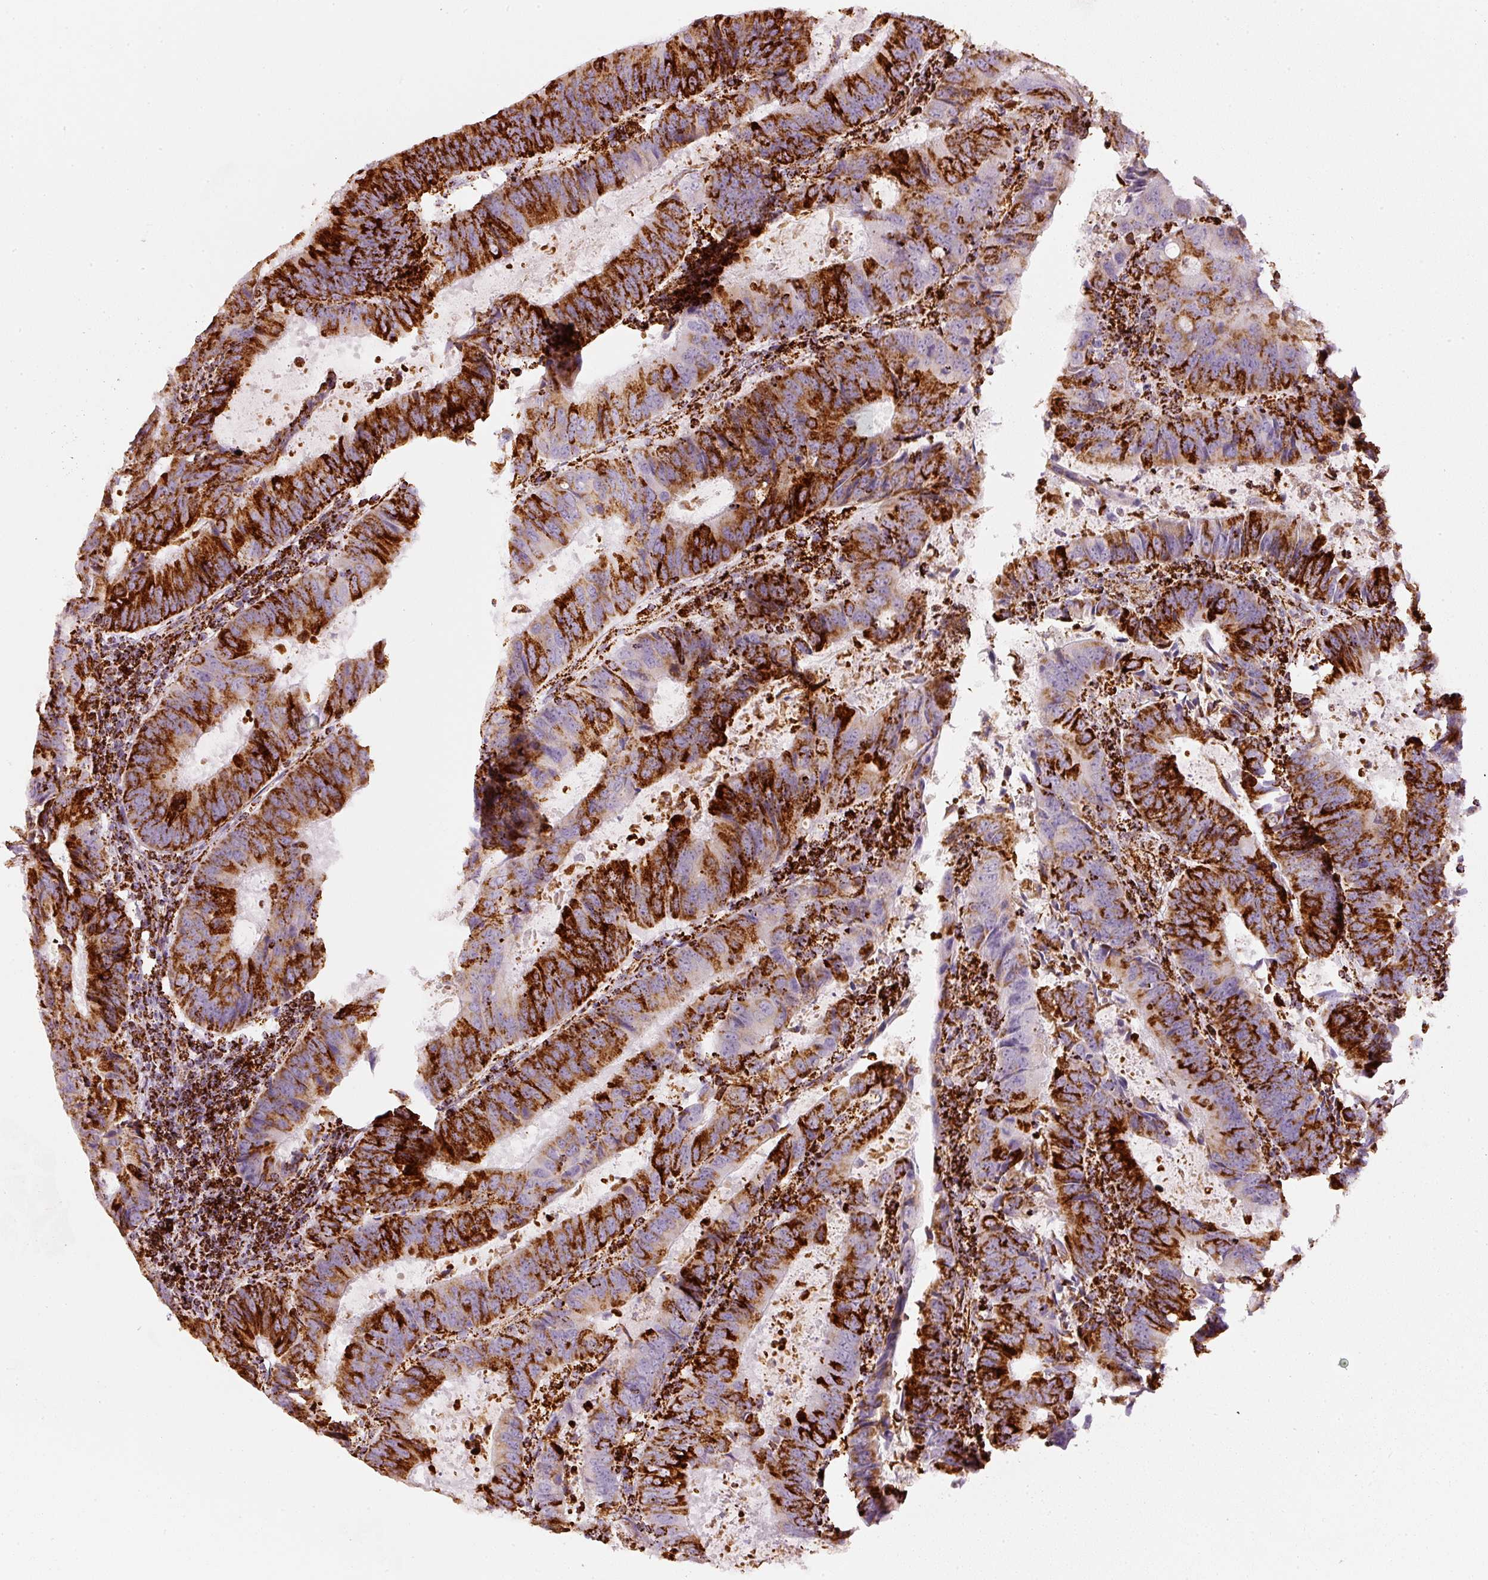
{"staining": {"intensity": "strong", "quantity": ">75%", "location": "cytoplasmic/membranous"}, "tissue": "colorectal cancer", "cell_type": "Tumor cells", "image_type": "cancer", "snomed": [{"axis": "morphology", "description": "Adenocarcinoma, NOS"}, {"axis": "topography", "description": "Colon"}], "caption": "High-power microscopy captured an immunohistochemistry (IHC) image of colorectal adenocarcinoma, revealing strong cytoplasmic/membranous staining in about >75% of tumor cells.", "gene": "MT-CO2", "patient": {"sex": "male", "age": 67}}